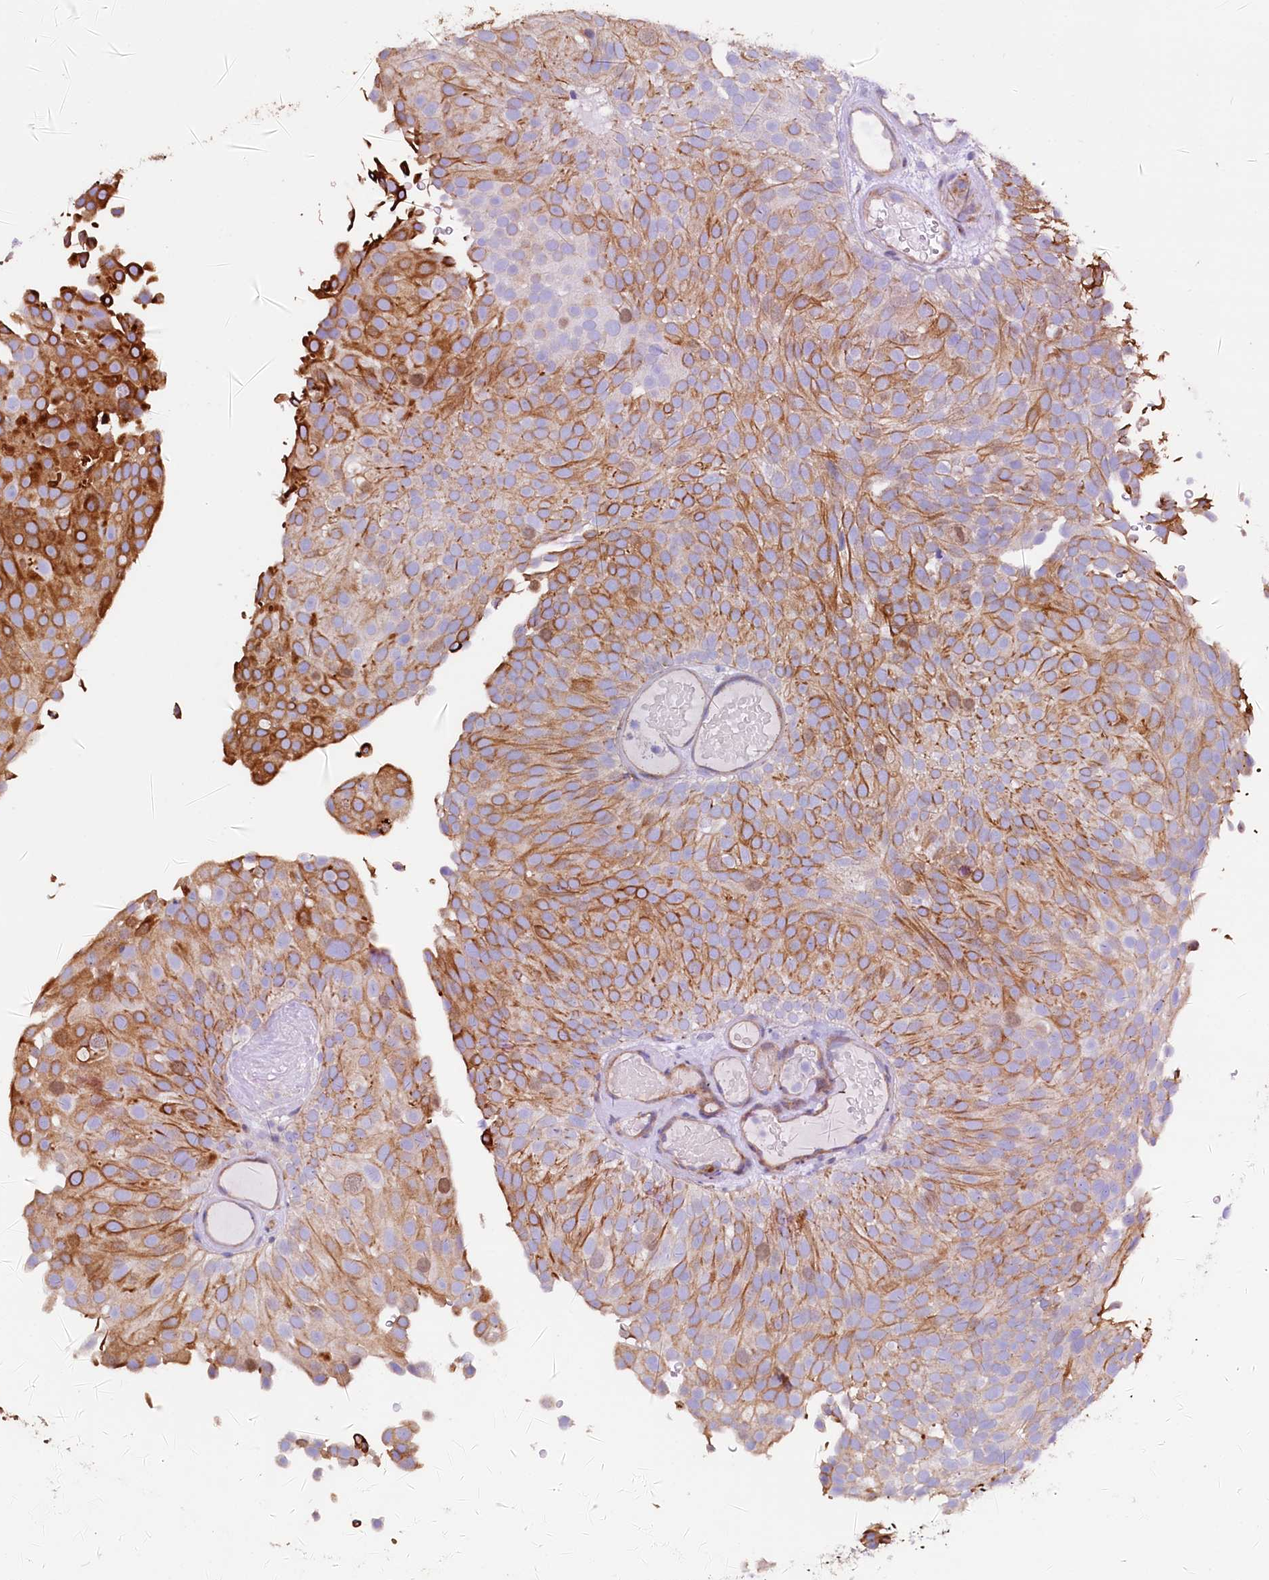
{"staining": {"intensity": "moderate", "quantity": "25%-75%", "location": "cytoplasmic/membranous"}, "tissue": "urothelial cancer", "cell_type": "Tumor cells", "image_type": "cancer", "snomed": [{"axis": "morphology", "description": "Urothelial carcinoma, Low grade"}, {"axis": "topography", "description": "Urinary bladder"}], "caption": "The photomicrograph demonstrates staining of low-grade urothelial carcinoma, revealing moderate cytoplasmic/membranous protein expression (brown color) within tumor cells.", "gene": "WNT8A", "patient": {"sex": "male", "age": 78}}